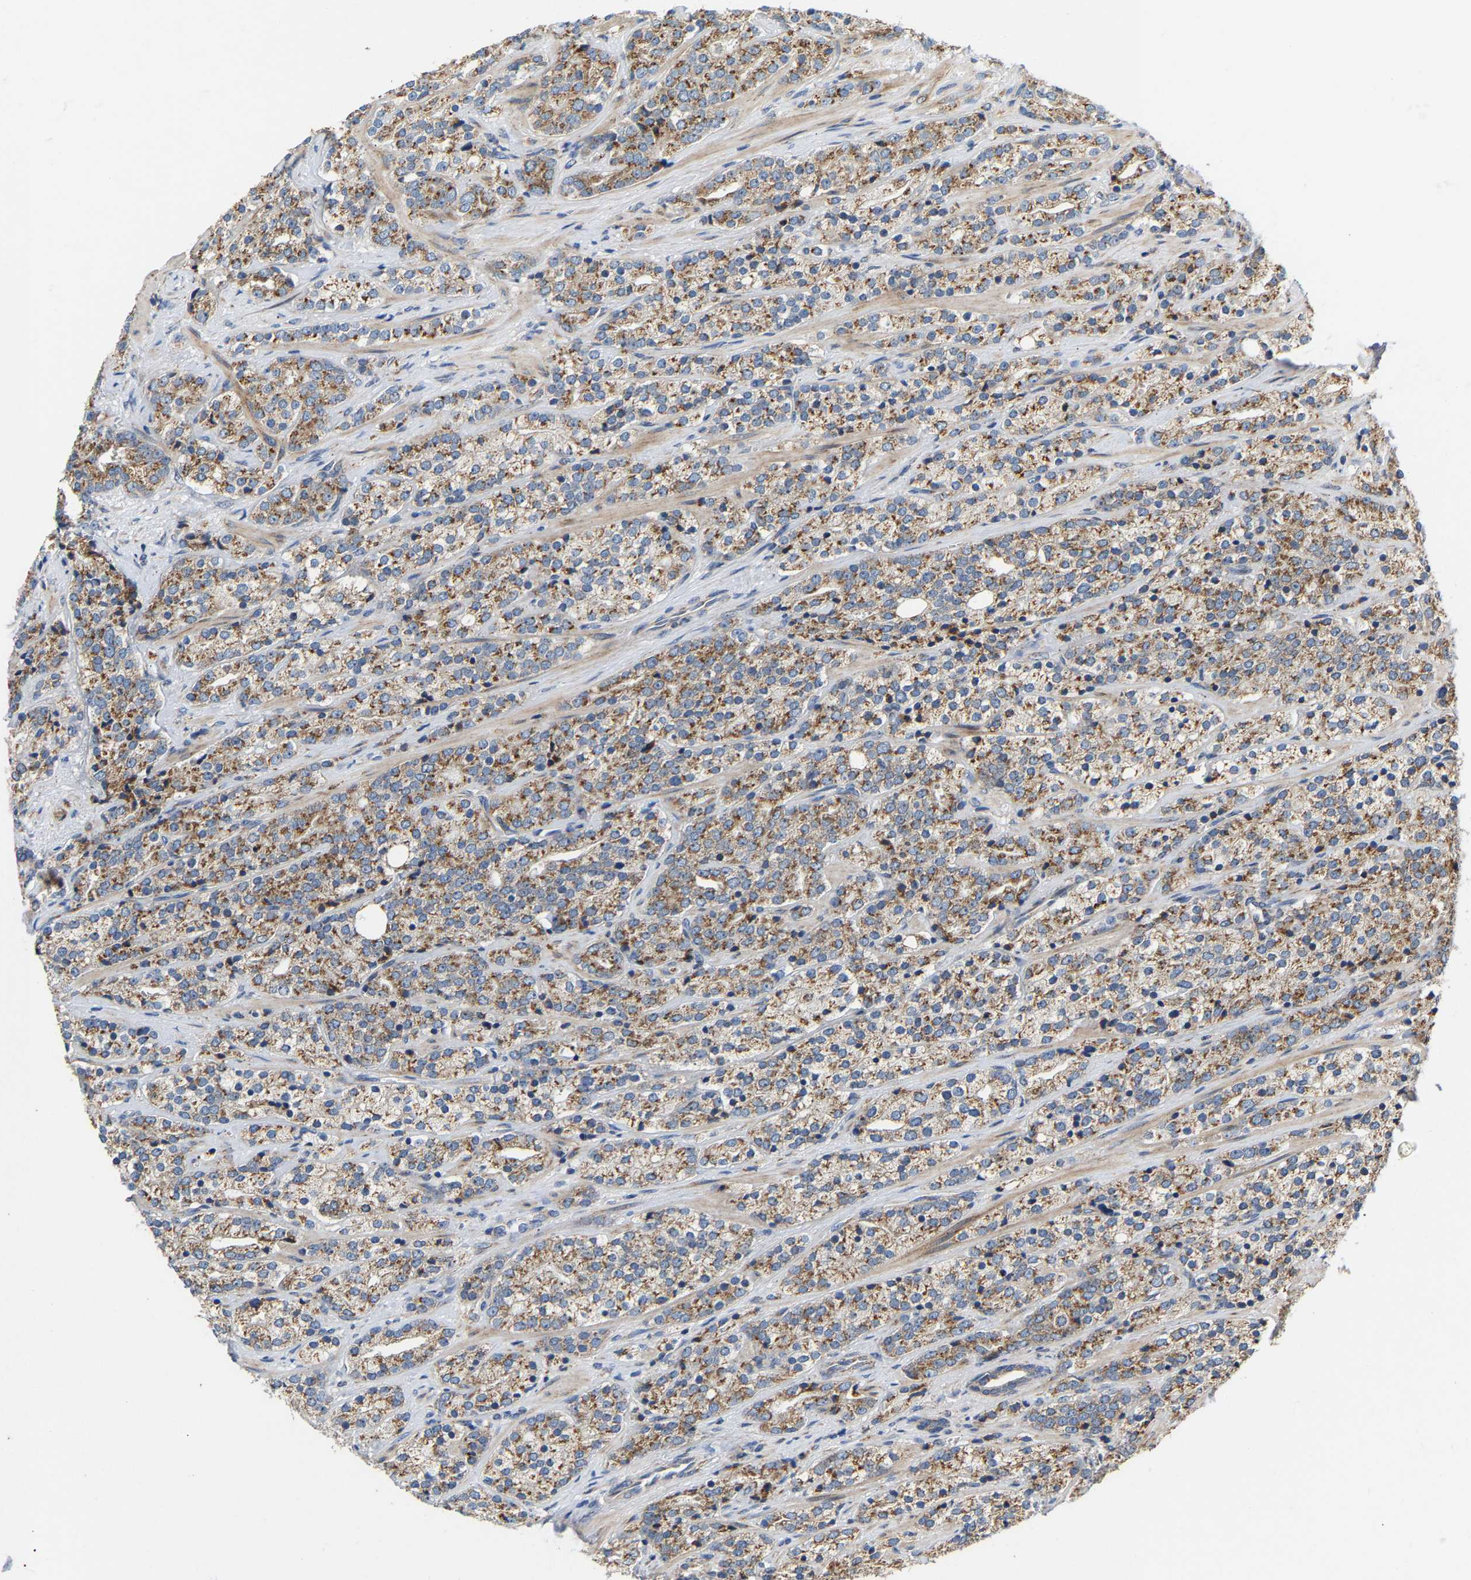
{"staining": {"intensity": "moderate", "quantity": ">75%", "location": "cytoplasmic/membranous"}, "tissue": "prostate cancer", "cell_type": "Tumor cells", "image_type": "cancer", "snomed": [{"axis": "morphology", "description": "Adenocarcinoma, High grade"}, {"axis": "topography", "description": "Prostate"}], "caption": "Brown immunohistochemical staining in prostate cancer (adenocarcinoma (high-grade)) shows moderate cytoplasmic/membranous expression in approximately >75% of tumor cells.", "gene": "TMEM168", "patient": {"sex": "male", "age": 71}}